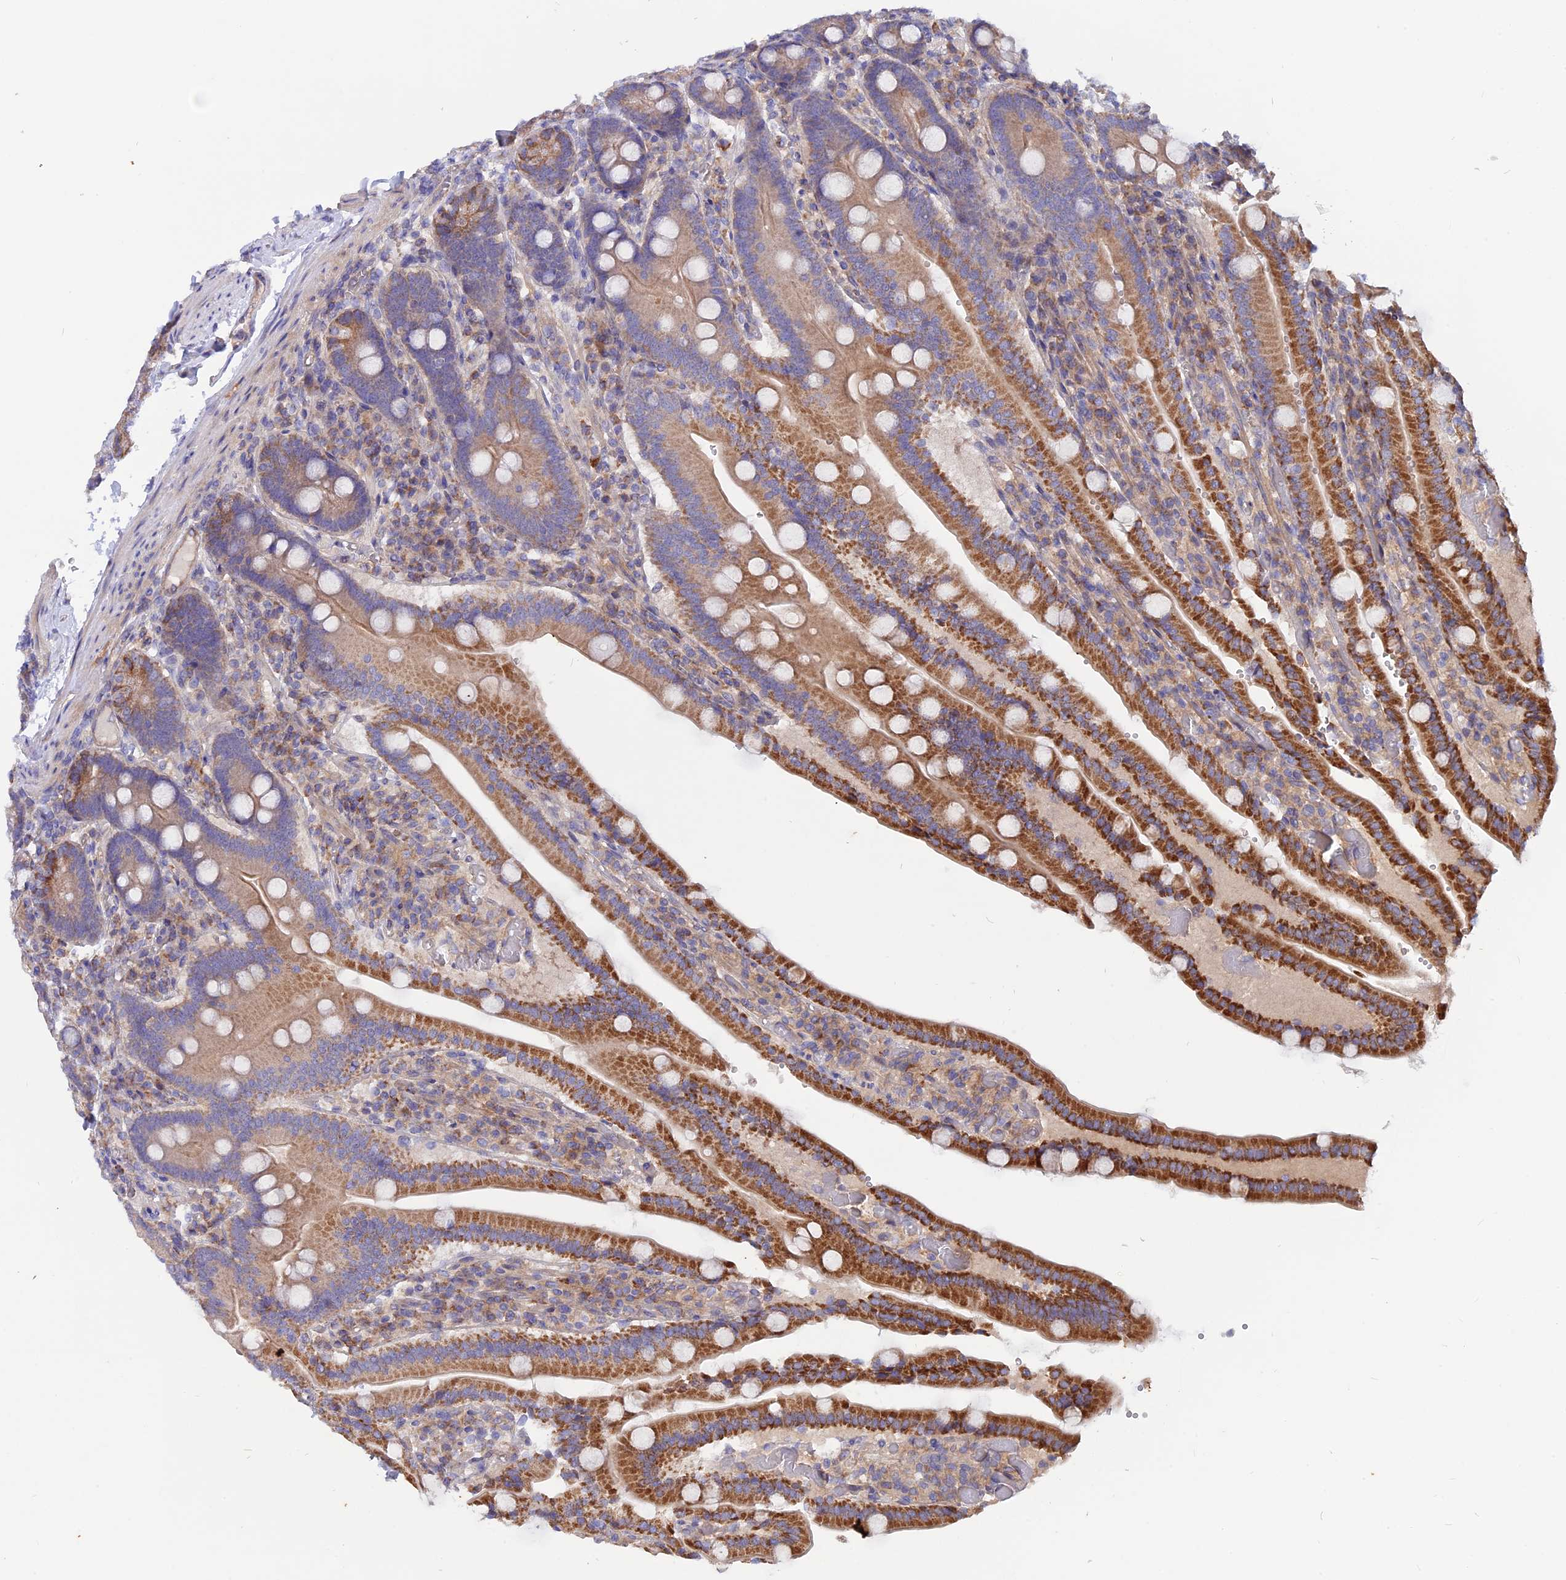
{"staining": {"intensity": "moderate", "quantity": ">75%", "location": "cytoplasmic/membranous"}, "tissue": "duodenum", "cell_type": "Glandular cells", "image_type": "normal", "snomed": [{"axis": "morphology", "description": "Normal tissue, NOS"}, {"axis": "topography", "description": "Duodenum"}], "caption": "Glandular cells demonstrate medium levels of moderate cytoplasmic/membranous staining in about >75% of cells in benign human duodenum.", "gene": "HYCC1", "patient": {"sex": "female", "age": 62}}